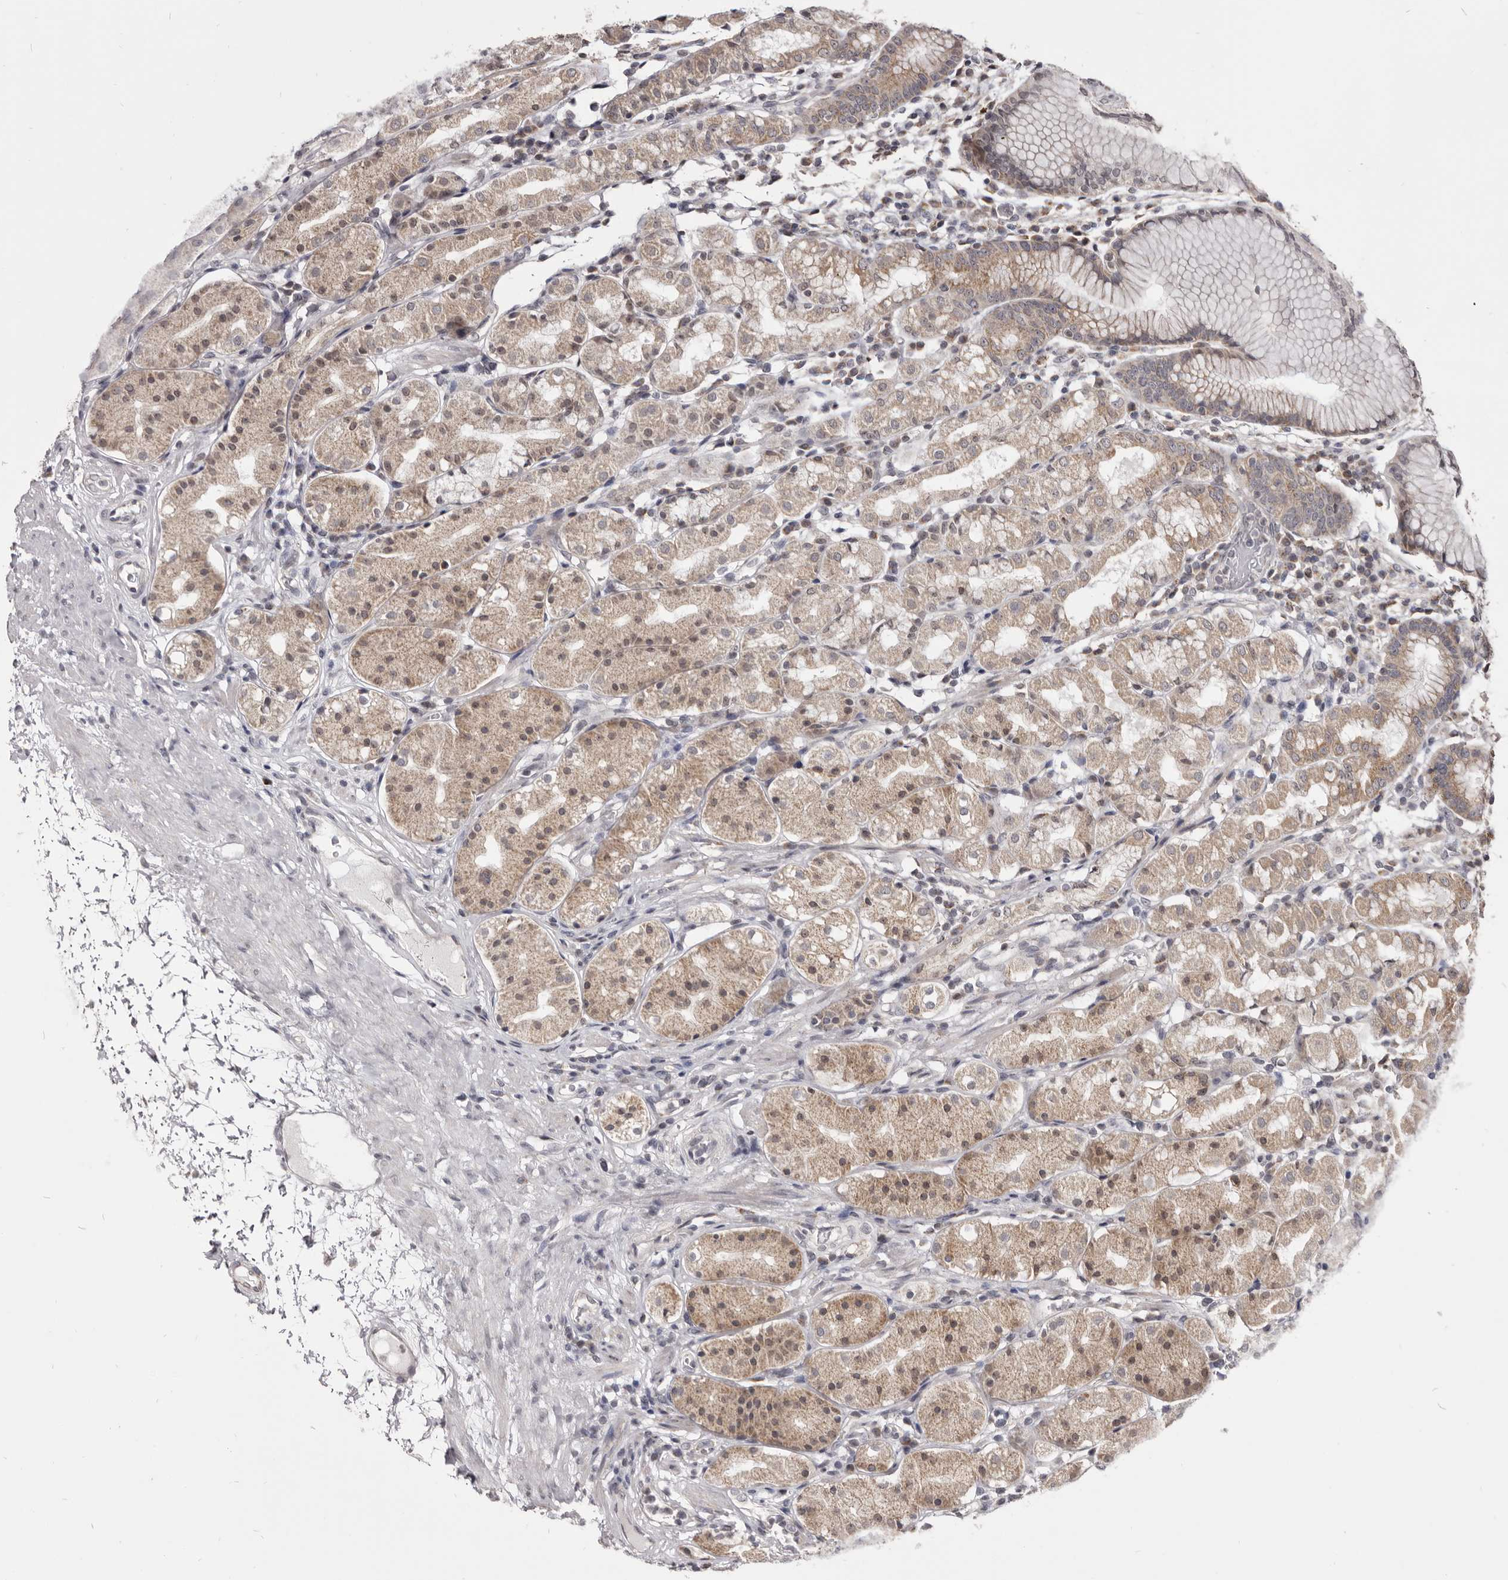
{"staining": {"intensity": "weak", "quantity": "25%-75%", "location": "cytoplasmic/membranous,nuclear"}, "tissue": "stomach", "cell_type": "Glandular cells", "image_type": "normal", "snomed": [{"axis": "morphology", "description": "Normal tissue, NOS"}, {"axis": "topography", "description": "Stomach, lower"}], "caption": "This micrograph shows immunohistochemistry (IHC) staining of unremarkable stomach, with low weak cytoplasmic/membranous,nuclear positivity in about 25%-75% of glandular cells.", "gene": "THUMPD1", "patient": {"sex": "female", "age": 56}}